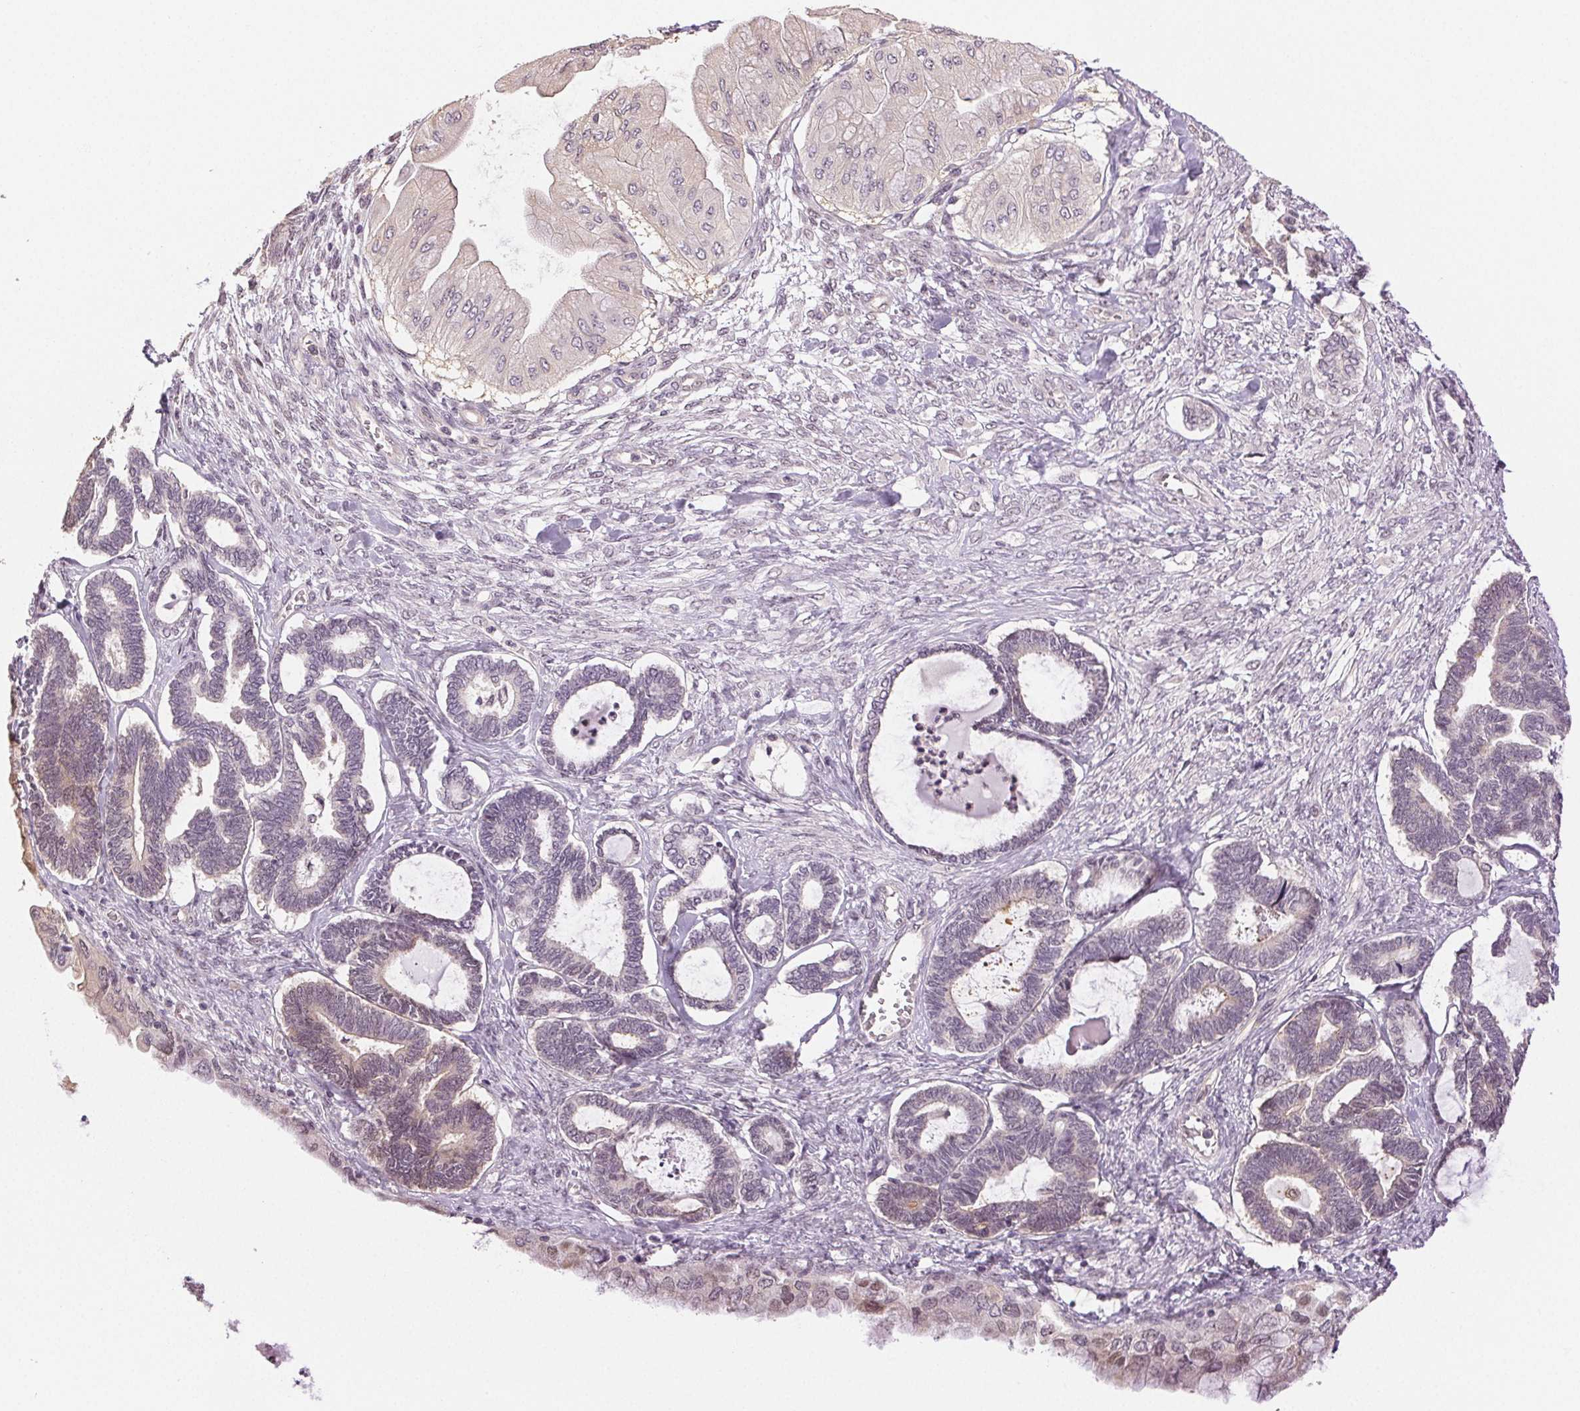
{"staining": {"intensity": "negative", "quantity": "none", "location": "none"}, "tissue": "ovarian cancer", "cell_type": "Tumor cells", "image_type": "cancer", "snomed": [{"axis": "morphology", "description": "Carcinoma, endometroid"}, {"axis": "topography", "description": "Ovary"}], "caption": "IHC photomicrograph of neoplastic tissue: endometroid carcinoma (ovarian) stained with DAB (3,3'-diaminobenzidine) demonstrates no significant protein expression in tumor cells.", "gene": "PLCB1", "patient": {"sex": "female", "age": 70}}